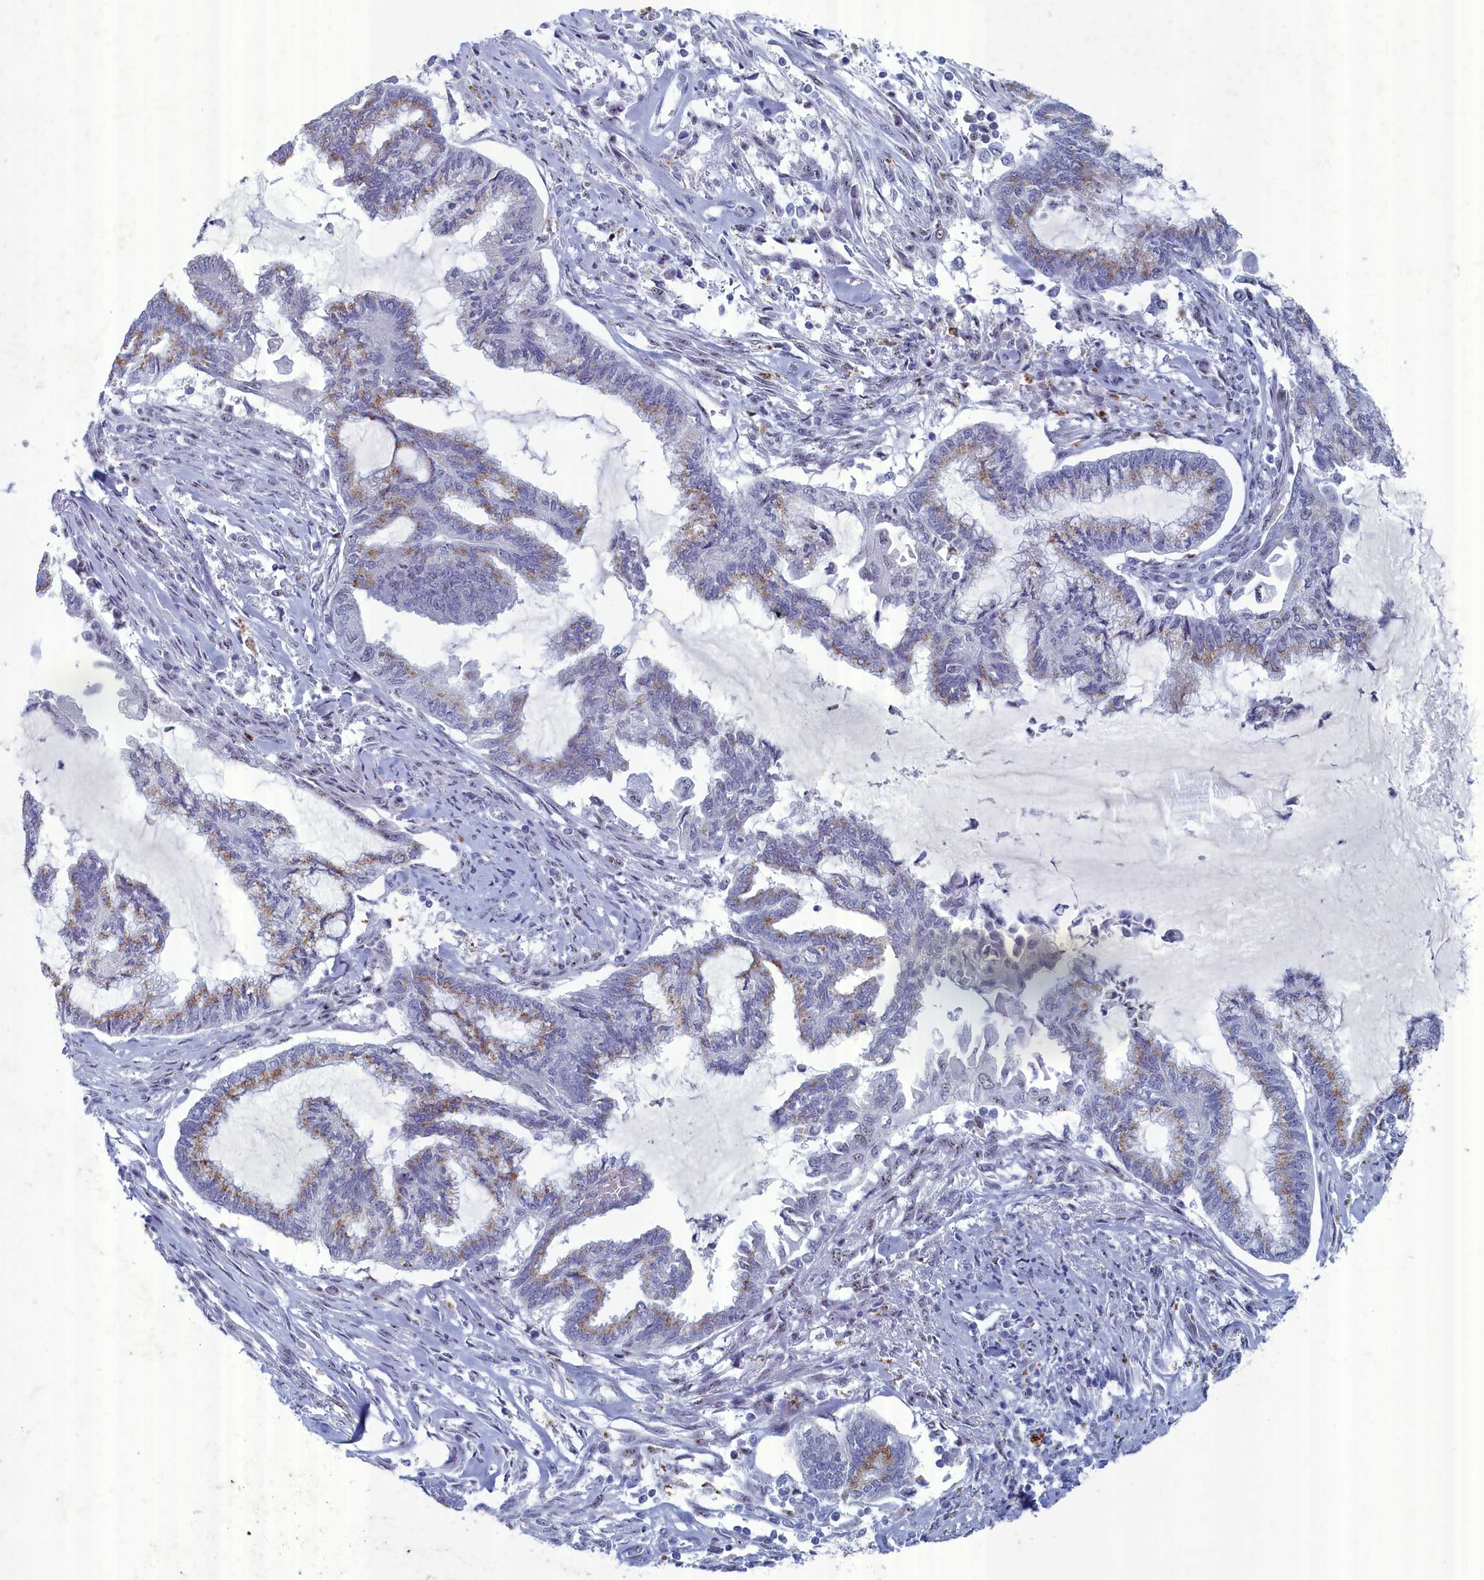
{"staining": {"intensity": "moderate", "quantity": "<25%", "location": "cytoplasmic/membranous"}, "tissue": "endometrial cancer", "cell_type": "Tumor cells", "image_type": "cancer", "snomed": [{"axis": "morphology", "description": "Adenocarcinoma, NOS"}, {"axis": "topography", "description": "Endometrium"}], "caption": "An immunohistochemistry micrograph of neoplastic tissue is shown. Protein staining in brown labels moderate cytoplasmic/membranous positivity in adenocarcinoma (endometrial) within tumor cells. Ihc stains the protein of interest in brown and the nuclei are stained blue.", "gene": "WDR76", "patient": {"sex": "female", "age": 86}}